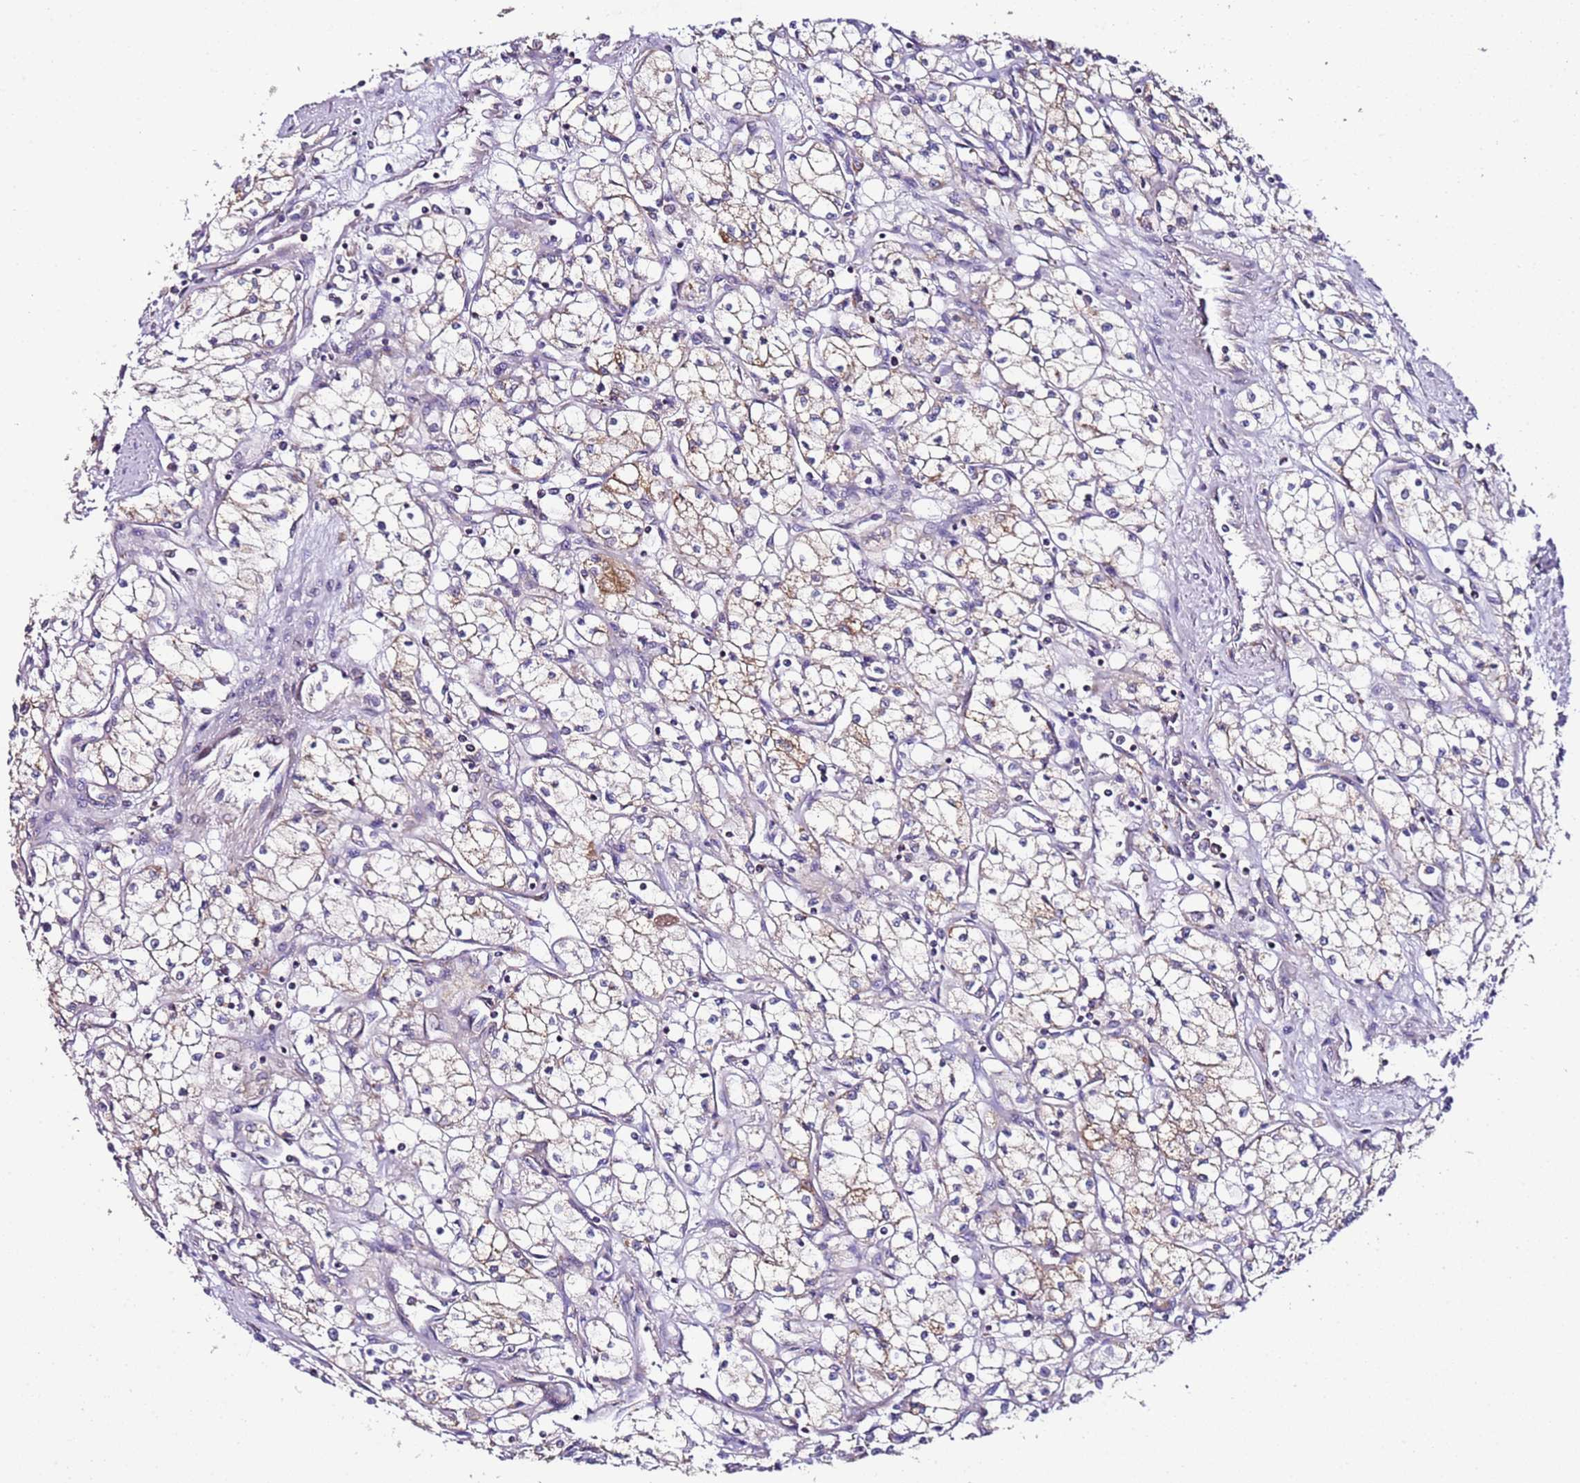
{"staining": {"intensity": "moderate", "quantity": "<25%", "location": "cytoplasmic/membranous"}, "tissue": "renal cancer", "cell_type": "Tumor cells", "image_type": "cancer", "snomed": [{"axis": "morphology", "description": "Adenocarcinoma, NOS"}, {"axis": "topography", "description": "Kidney"}], "caption": "Protein staining displays moderate cytoplasmic/membranous staining in approximately <25% of tumor cells in renal cancer. (Brightfield microscopy of DAB IHC at high magnification).", "gene": "C19orf12", "patient": {"sex": "male", "age": 59}}